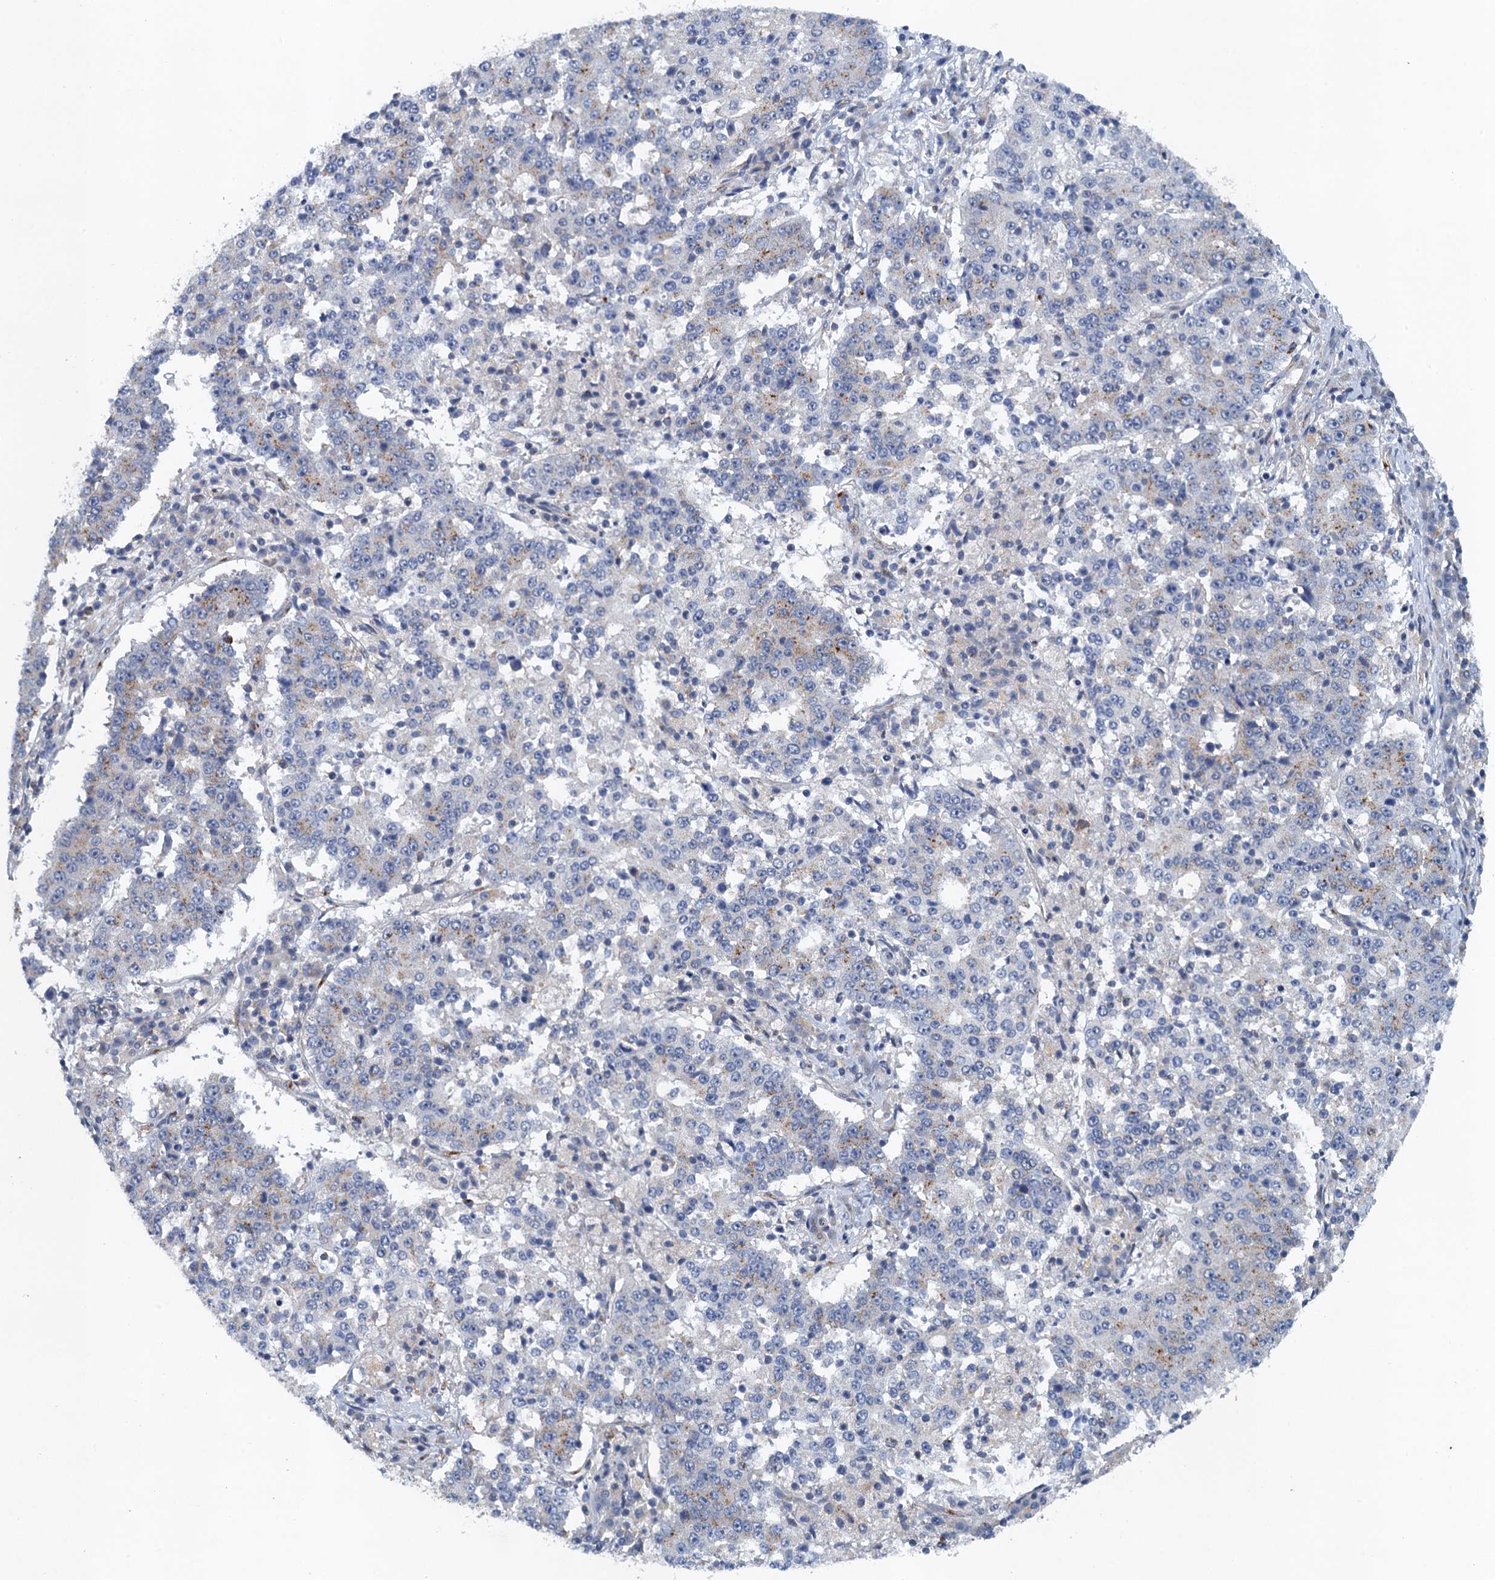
{"staining": {"intensity": "negative", "quantity": "none", "location": "none"}, "tissue": "stomach cancer", "cell_type": "Tumor cells", "image_type": "cancer", "snomed": [{"axis": "morphology", "description": "Adenocarcinoma, NOS"}, {"axis": "topography", "description": "Stomach"}], "caption": "High magnification brightfield microscopy of adenocarcinoma (stomach) stained with DAB (3,3'-diaminobenzidine) (brown) and counterstained with hematoxylin (blue): tumor cells show no significant positivity.", "gene": "NBEA", "patient": {"sex": "male", "age": 59}}